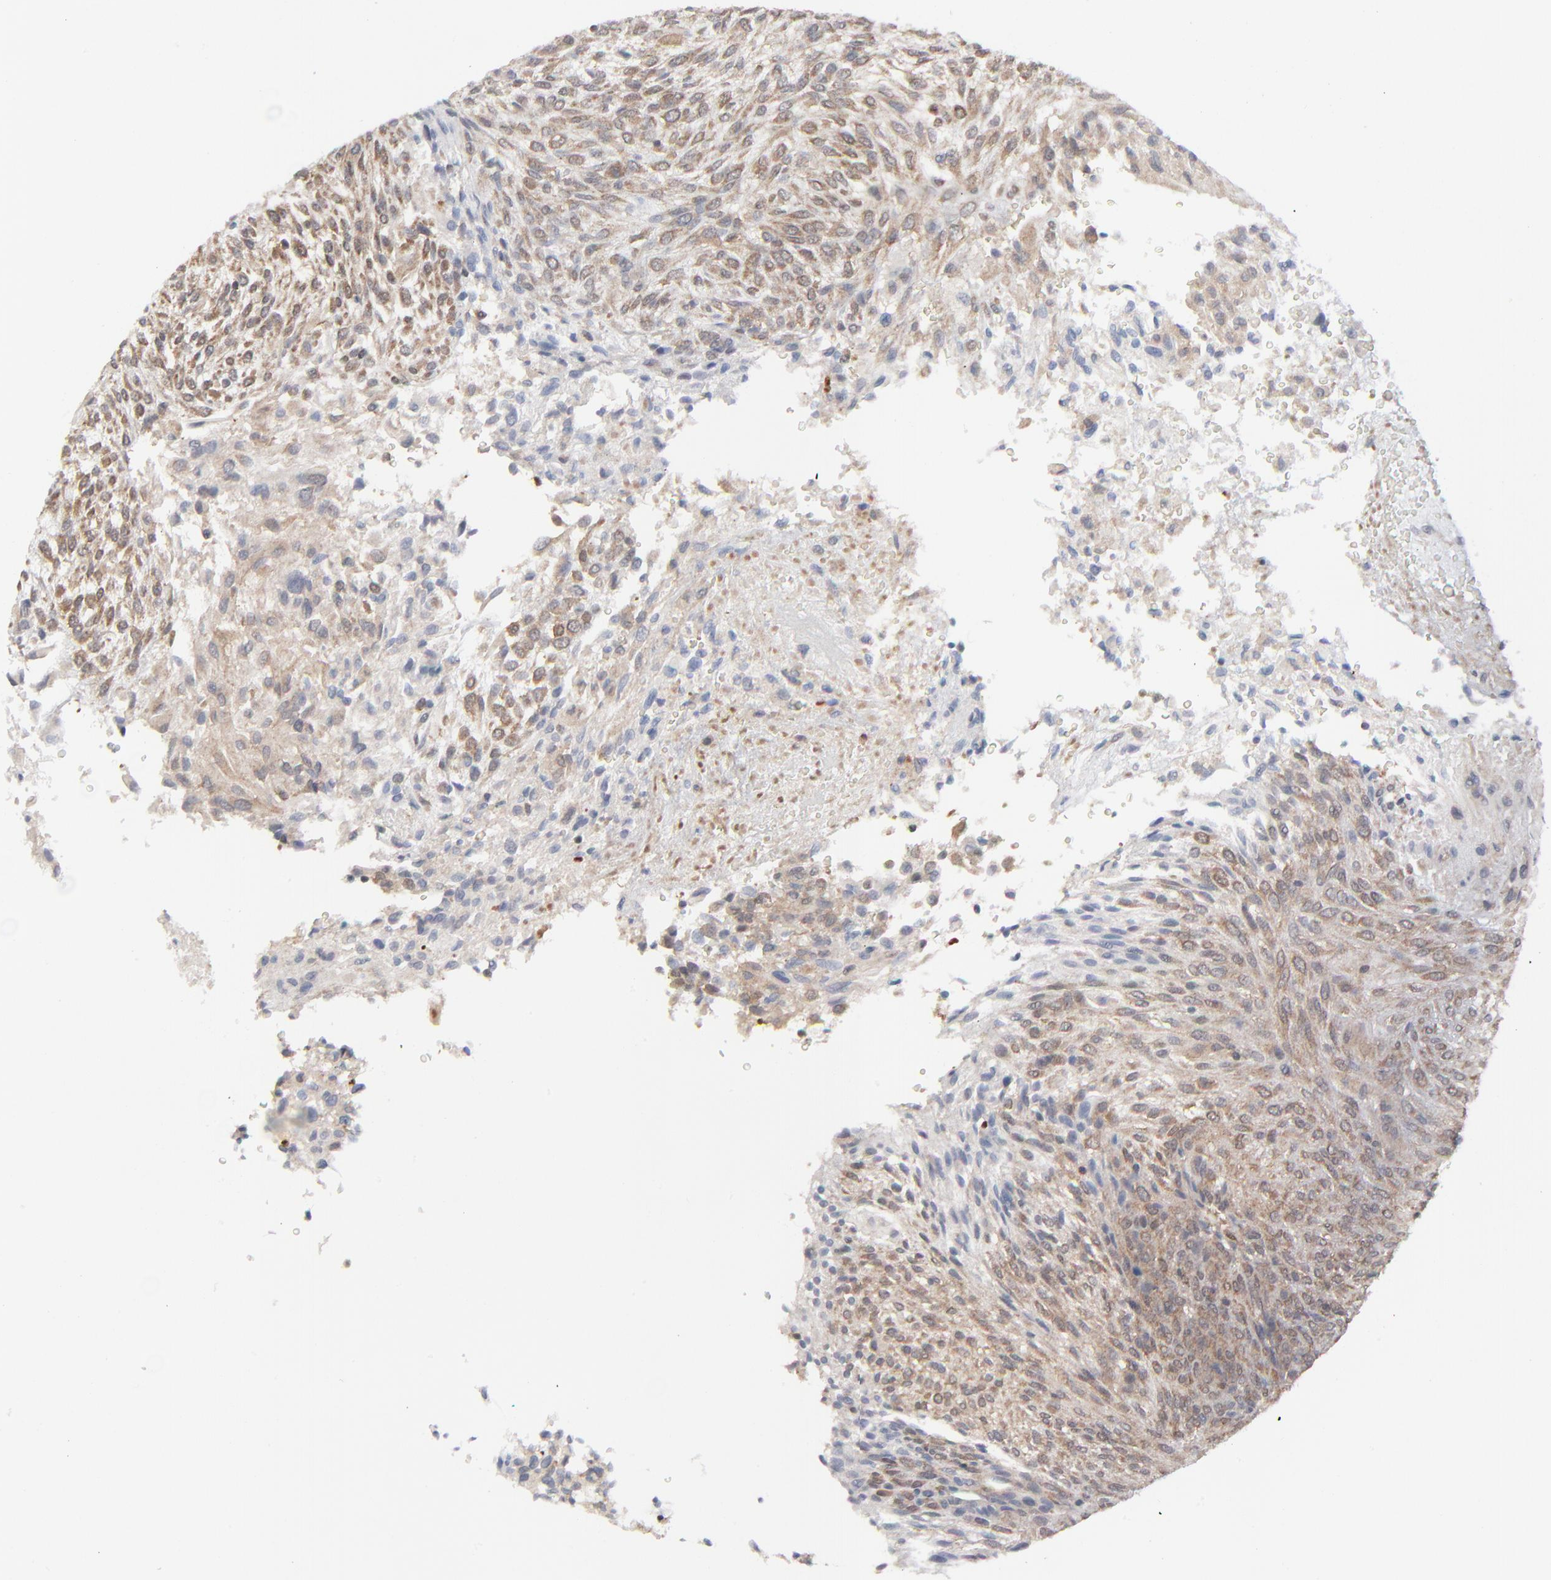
{"staining": {"intensity": "weak", "quantity": ">75%", "location": "cytoplasmic/membranous"}, "tissue": "glioma", "cell_type": "Tumor cells", "image_type": "cancer", "snomed": [{"axis": "morphology", "description": "Glioma, malignant, High grade"}, {"axis": "topography", "description": "Cerebral cortex"}], "caption": "Tumor cells show low levels of weak cytoplasmic/membranous expression in about >75% of cells in high-grade glioma (malignant). (brown staining indicates protein expression, while blue staining denotes nuclei).", "gene": "RPS6KB1", "patient": {"sex": "female", "age": 55}}